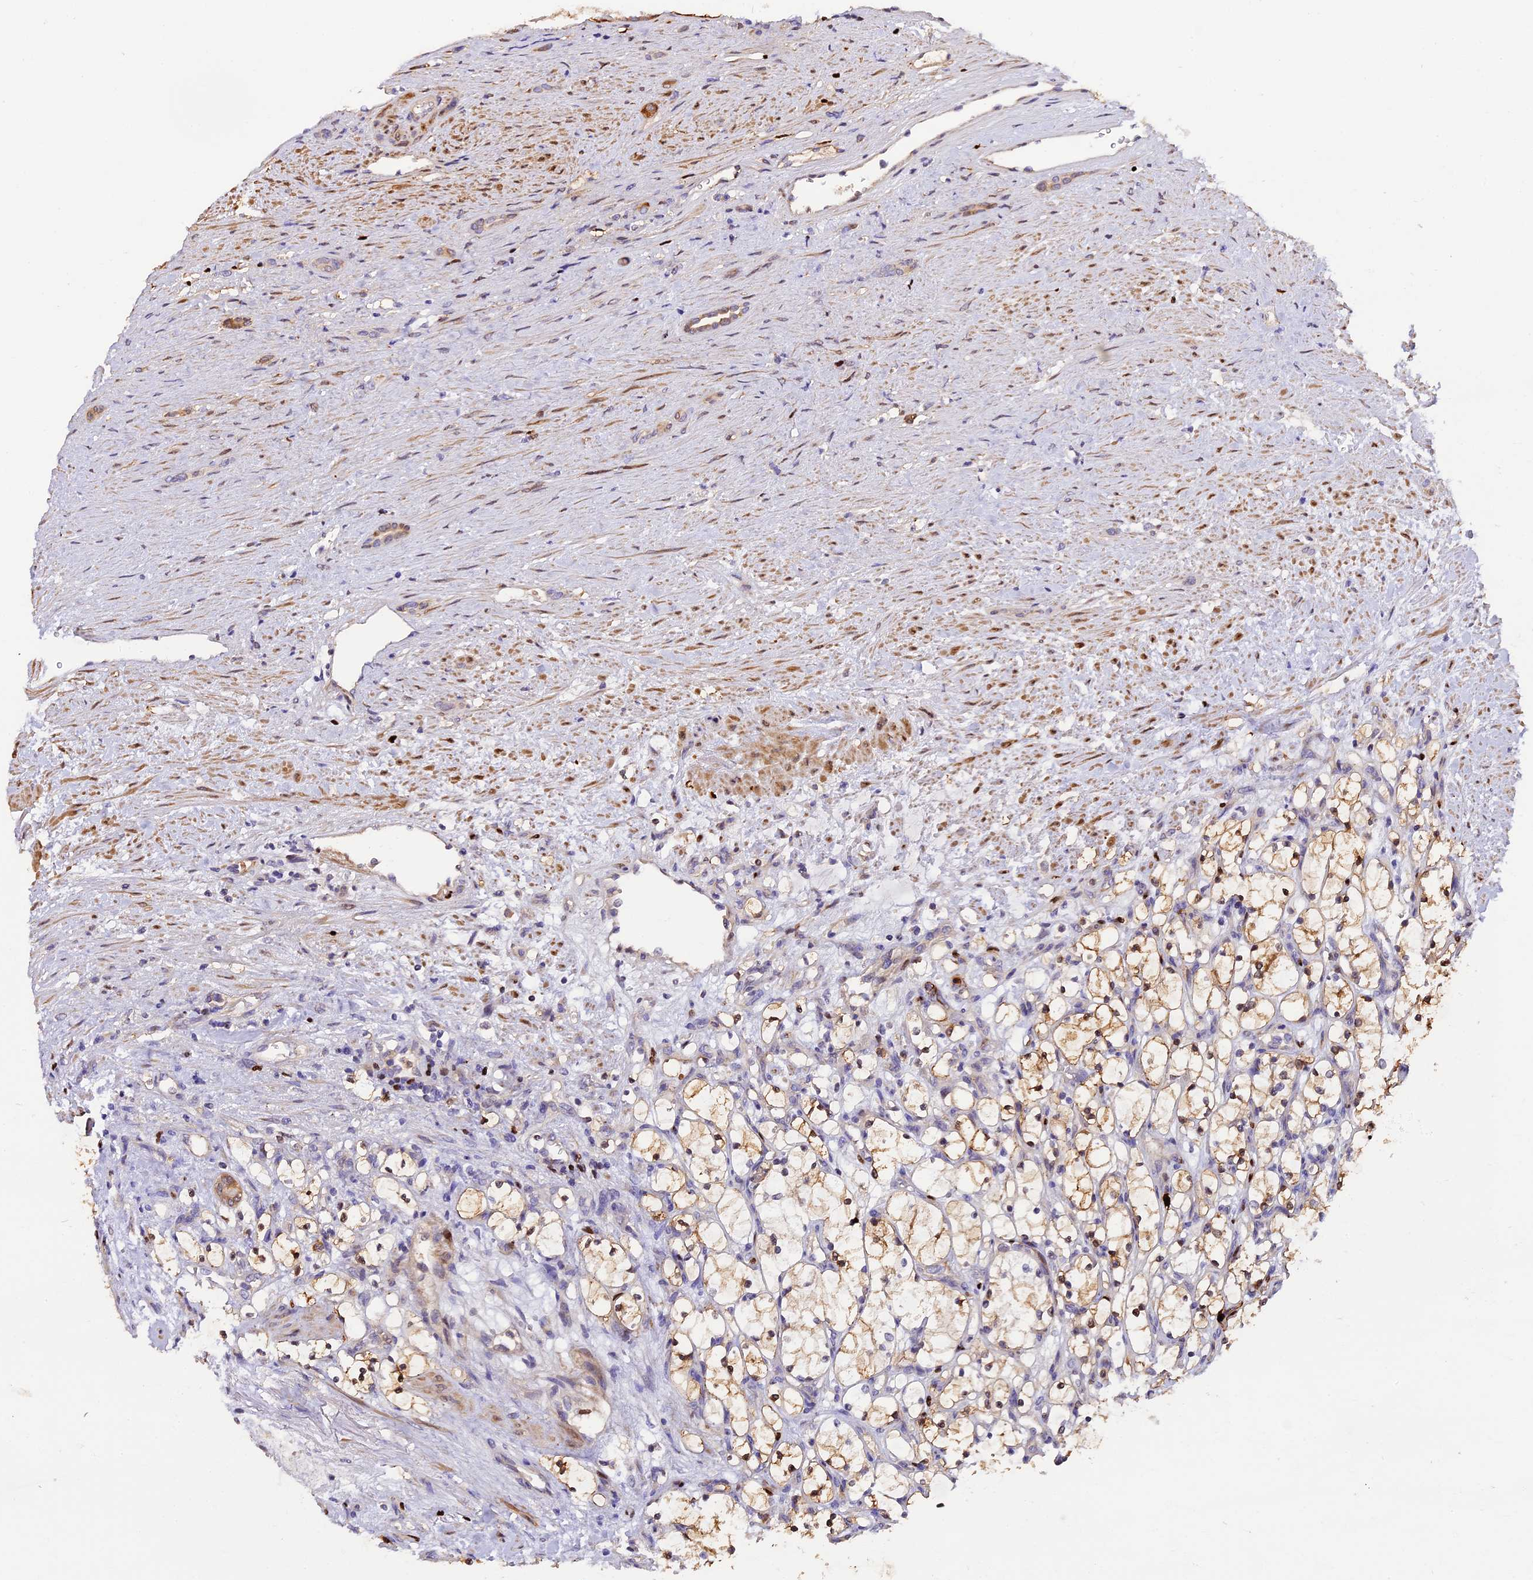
{"staining": {"intensity": "moderate", "quantity": "25%-75%", "location": "cytoplasmic/membranous,nuclear"}, "tissue": "renal cancer", "cell_type": "Tumor cells", "image_type": "cancer", "snomed": [{"axis": "morphology", "description": "Adenocarcinoma, NOS"}, {"axis": "topography", "description": "Kidney"}], "caption": "Human adenocarcinoma (renal) stained with a brown dye displays moderate cytoplasmic/membranous and nuclear positive expression in approximately 25%-75% of tumor cells.", "gene": "MAP3K7CL", "patient": {"sex": "female", "age": 69}}